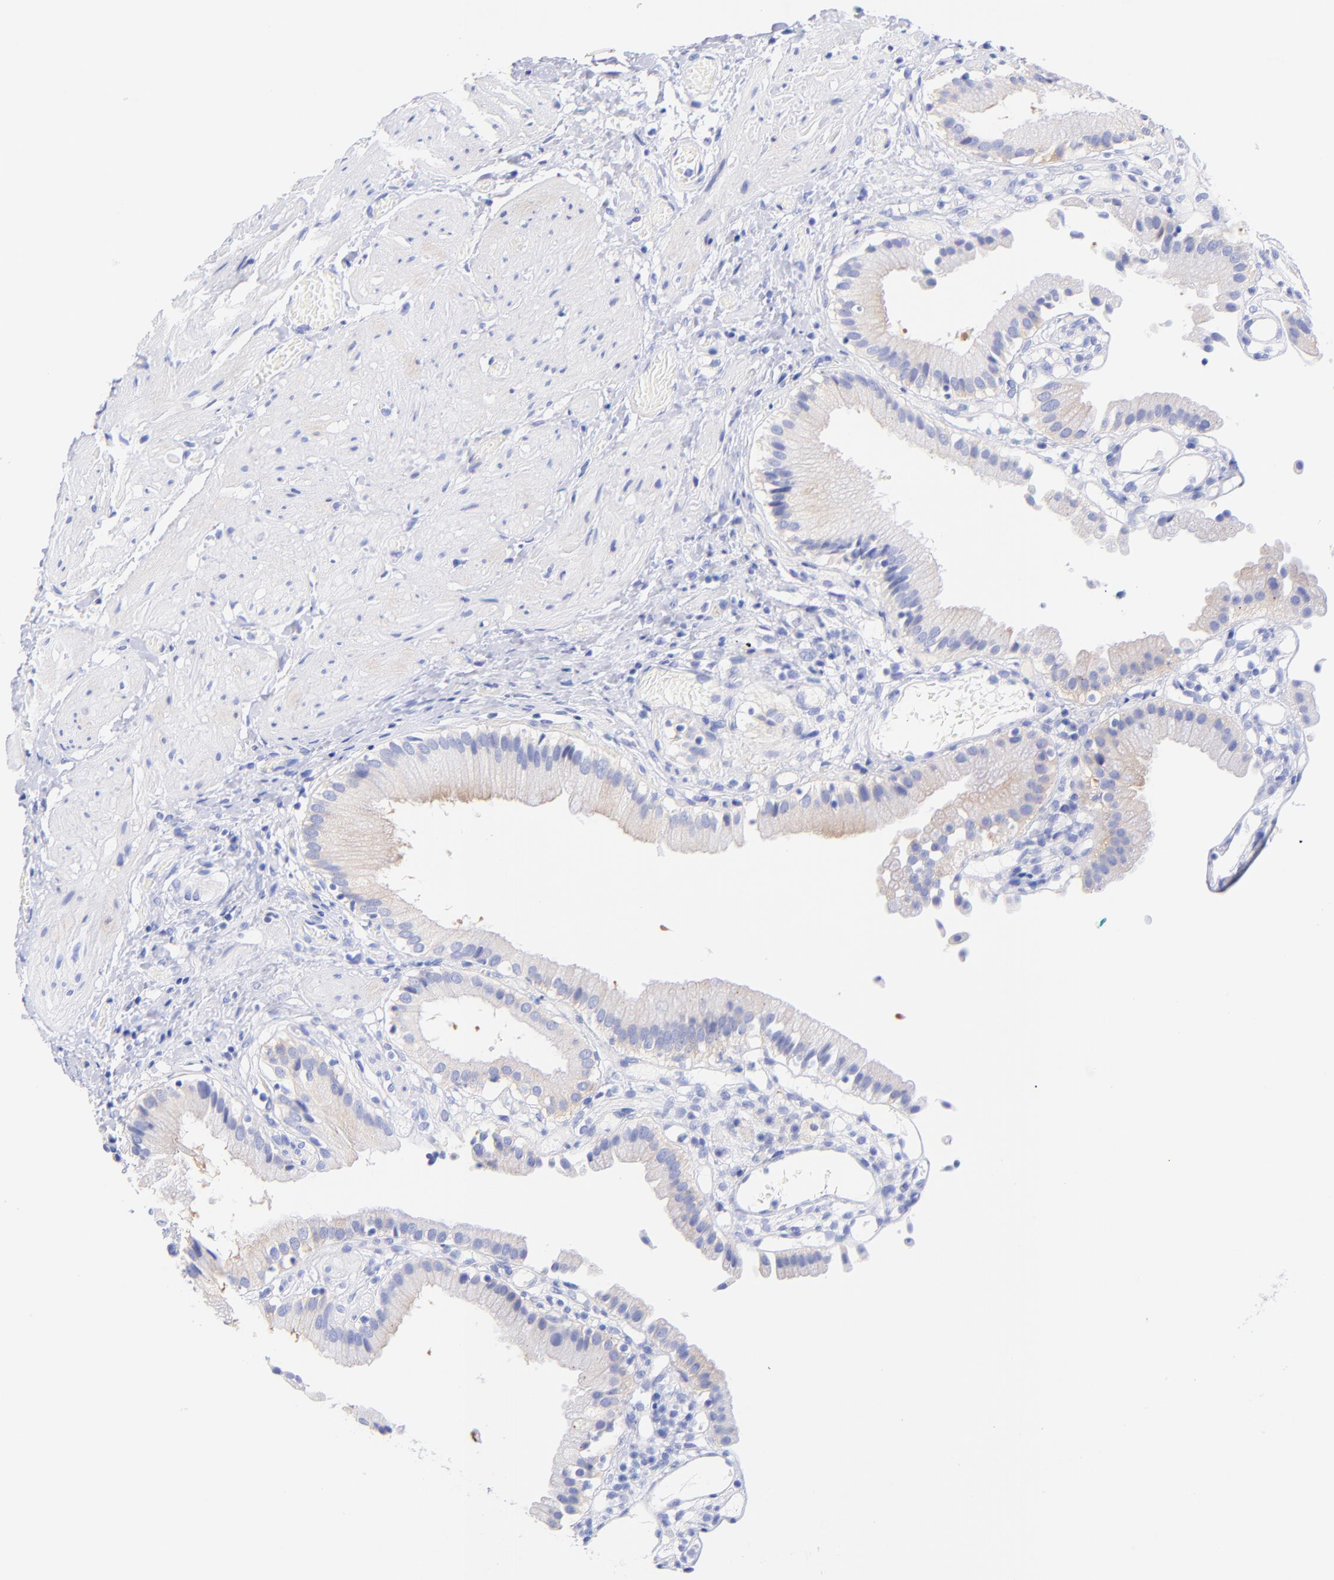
{"staining": {"intensity": "moderate", "quantity": "25%-75%", "location": "cytoplasmic/membranous"}, "tissue": "gallbladder", "cell_type": "Glandular cells", "image_type": "normal", "snomed": [{"axis": "morphology", "description": "Normal tissue, NOS"}, {"axis": "topography", "description": "Gallbladder"}], "caption": "Immunohistochemical staining of benign human gallbladder demonstrates 25%-75% levels of moderate cytoplasmic/membranous protein positivity in approximately 25%-75% of glandular cells. The staining was performed using DAB (3,3'-diaminobenzidine), with brown indicating positive protein expression. Nuclei are stained blue with hematoxylin.", "gene": "GPHN", "patient": {"sex": "male", "age": 65}}